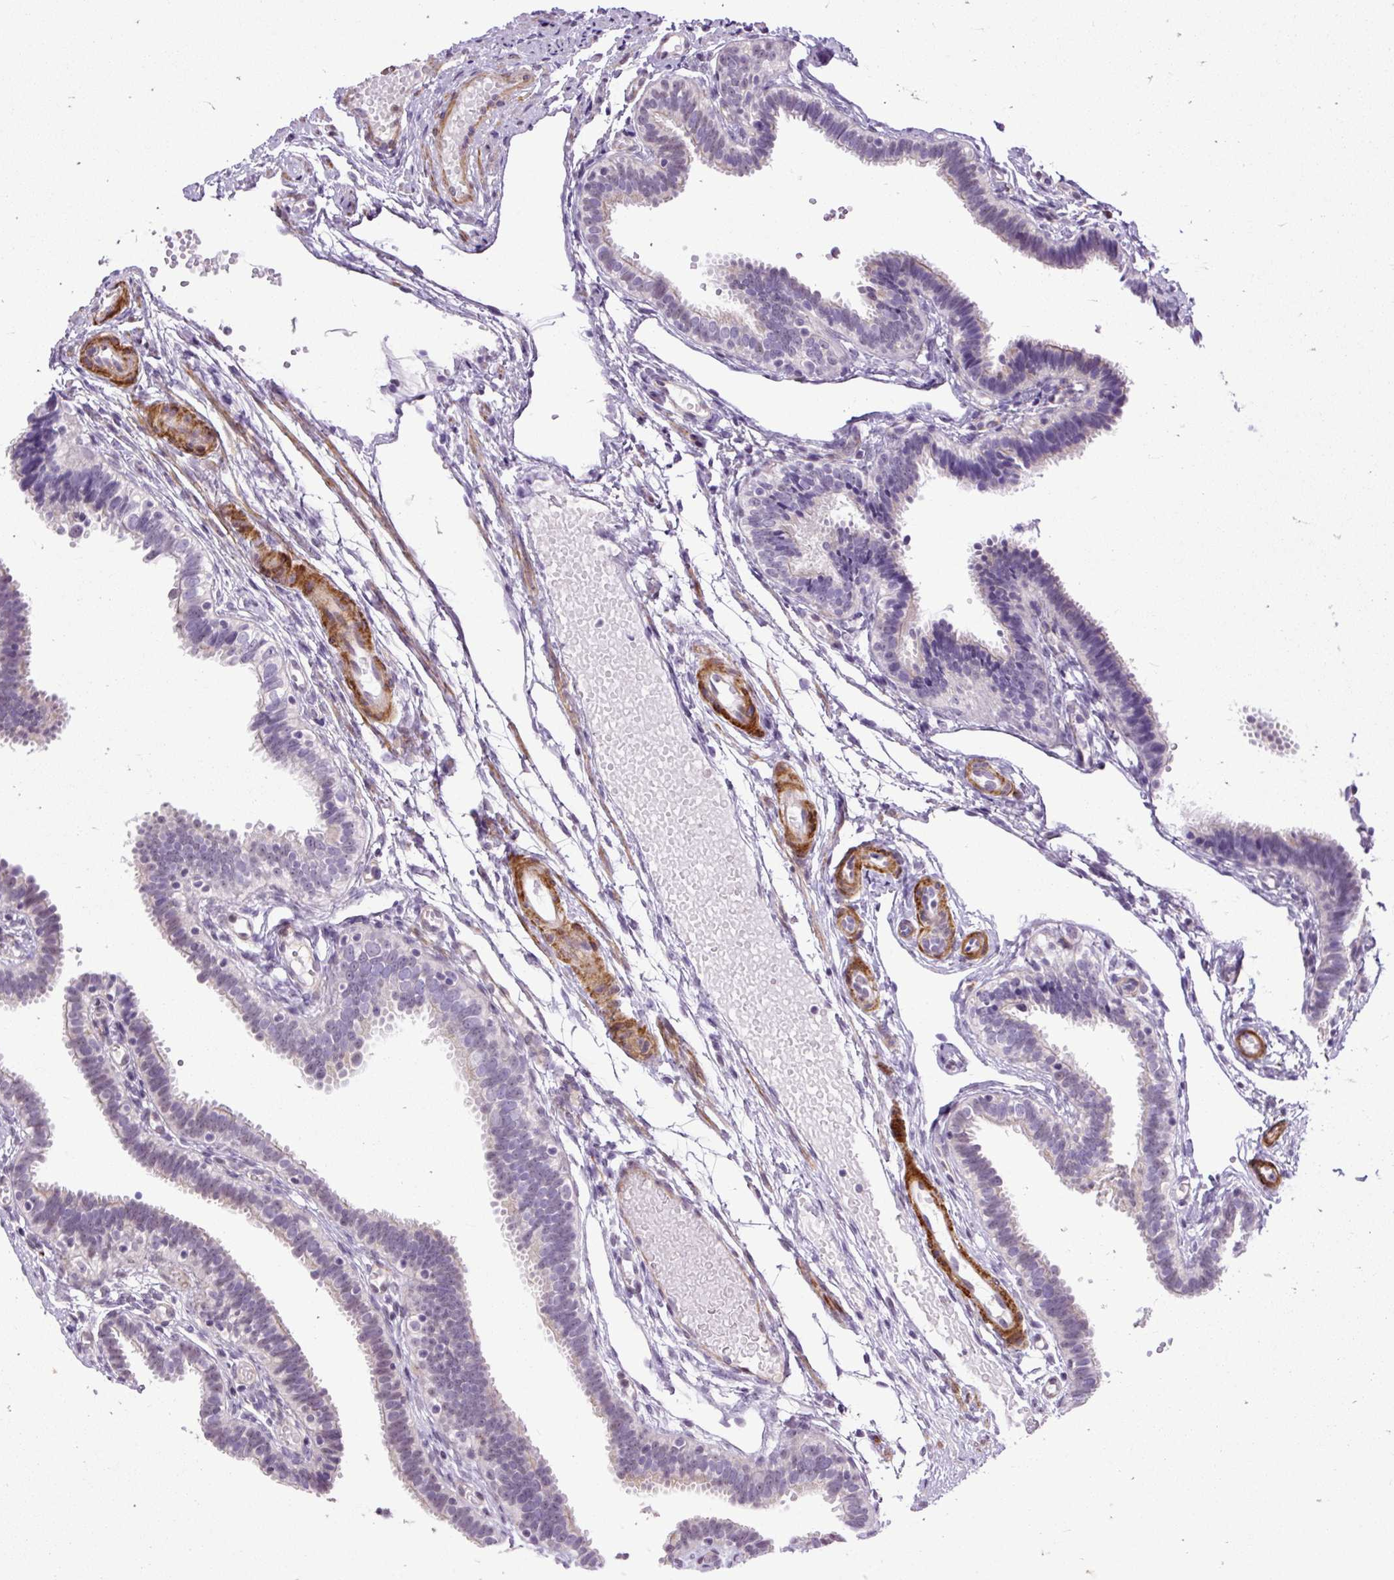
{"staining": {"intensity": "weak", "quantity": "<25%", "location": "cytoplasmic/membranous"}, "tissue": "fallopian tube", "cell_type": "Glandular cells", "image_type": "normal", "snomed": [{"axis": "morphology", "description": "Normal tissue, NOS"}, {"axis": "topography", "description": "Fallopian tube"}], "caption": "A histopathology image of fallopian tube stained for a protein reveals no brown staining in glandular cells.", "gene": "ZNF197", "patient": {"sex": "female", "age": 37}}